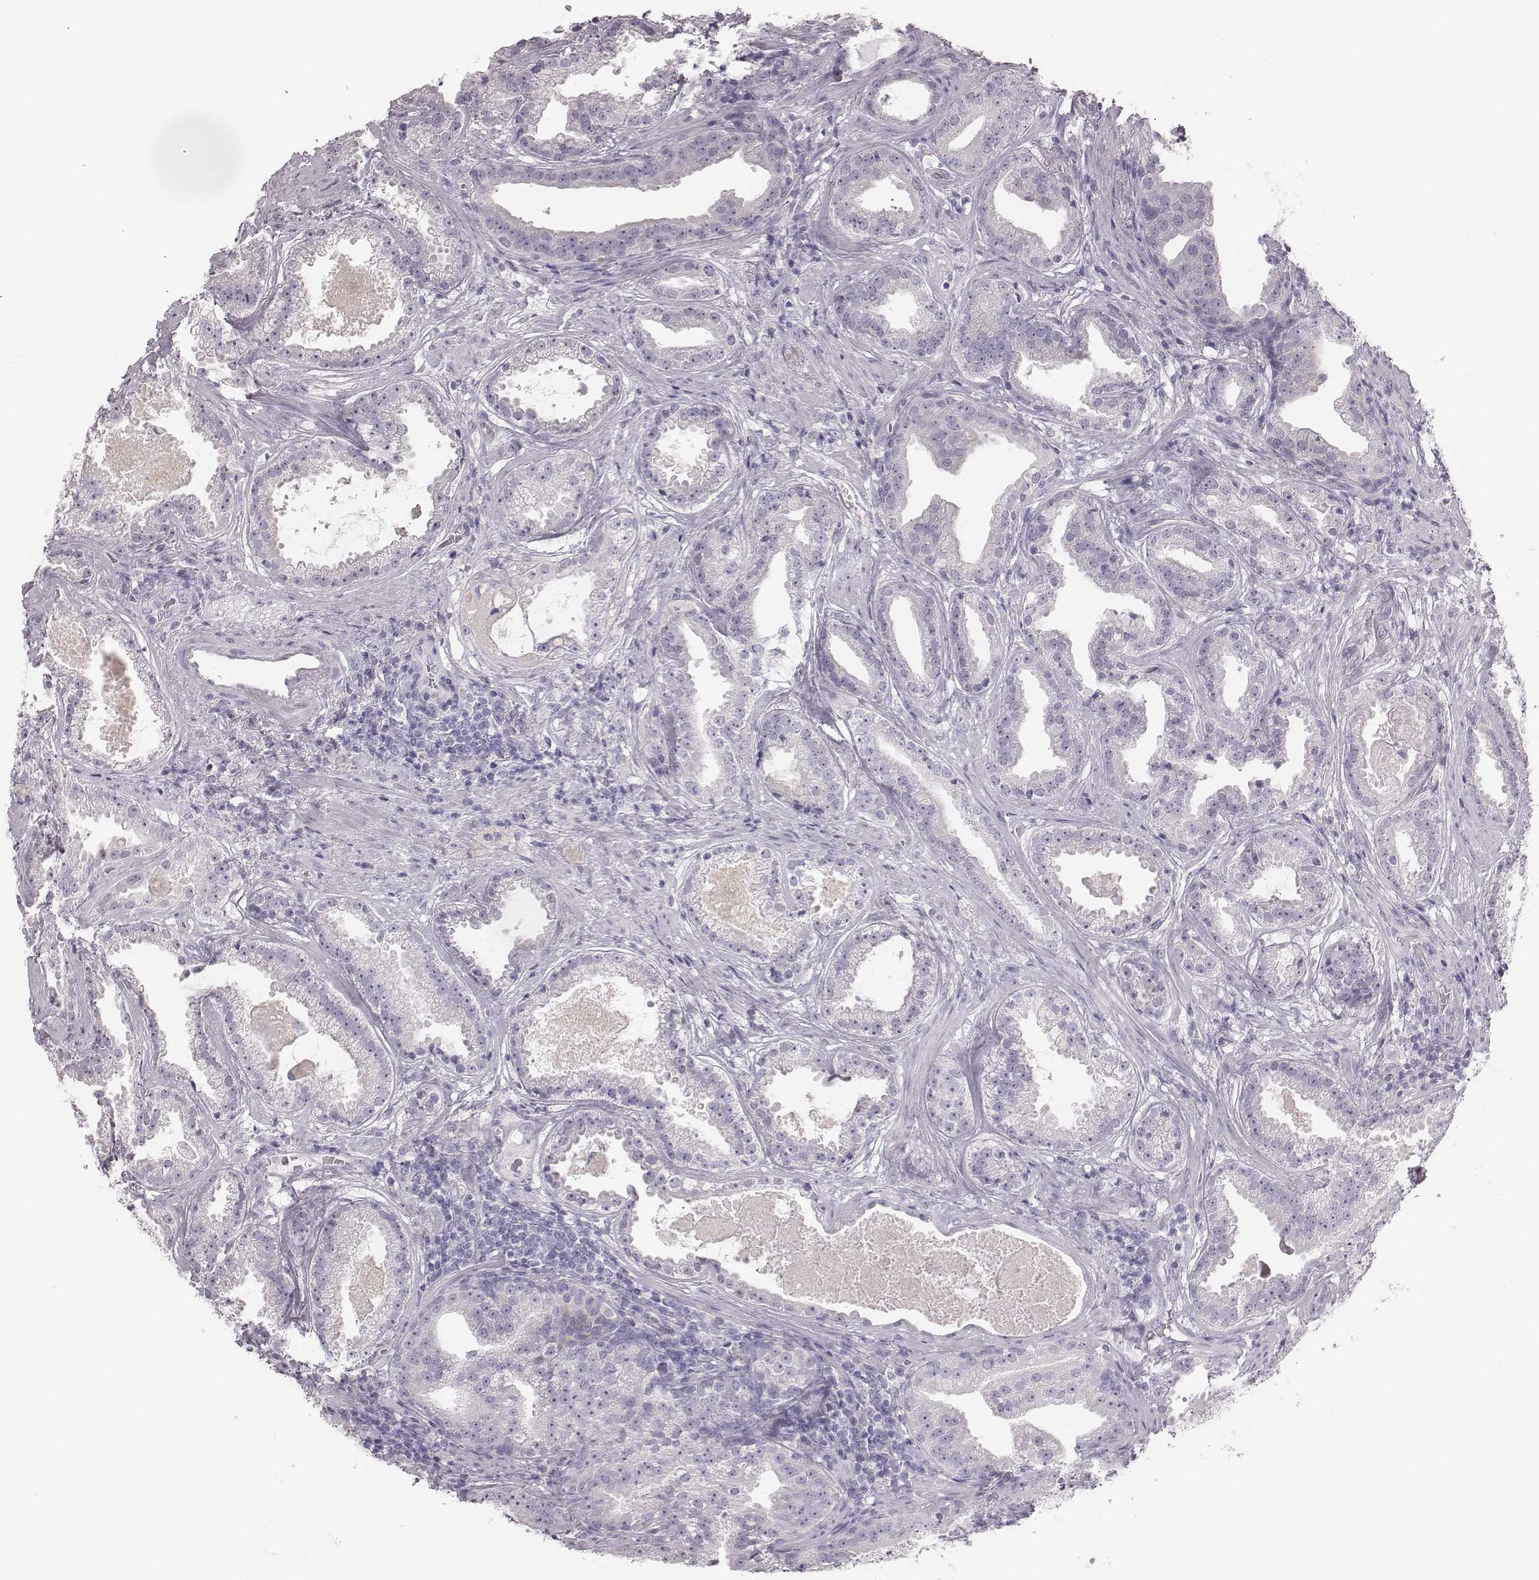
{"staining": {"intensity": "negative", "quantity": "none", "location": "none"}, "tissue": "prostate cancer", "cell_type": "Tumor cells", "image_type": "cancer", "snomed": [{"axis": "morphology", "description": "Adenocarcinoma, NOS"}, {"axis": "morphology", "description": "Adenocarcinoma, High grade"}, {"axis": "topography", "description": "Prostate"}], "caption": "Immunohistochemistry histopathology image of high-grade adenocarcinoma (prostate) stained for a protein (brown), which reveals no staining in tumor cells. The staining is performed using DAB brown chromogen with nuclei counter-stained in using hematoxylin.", "gene": "C6orf58", "patient": {"sex": "male", "age": 64}}